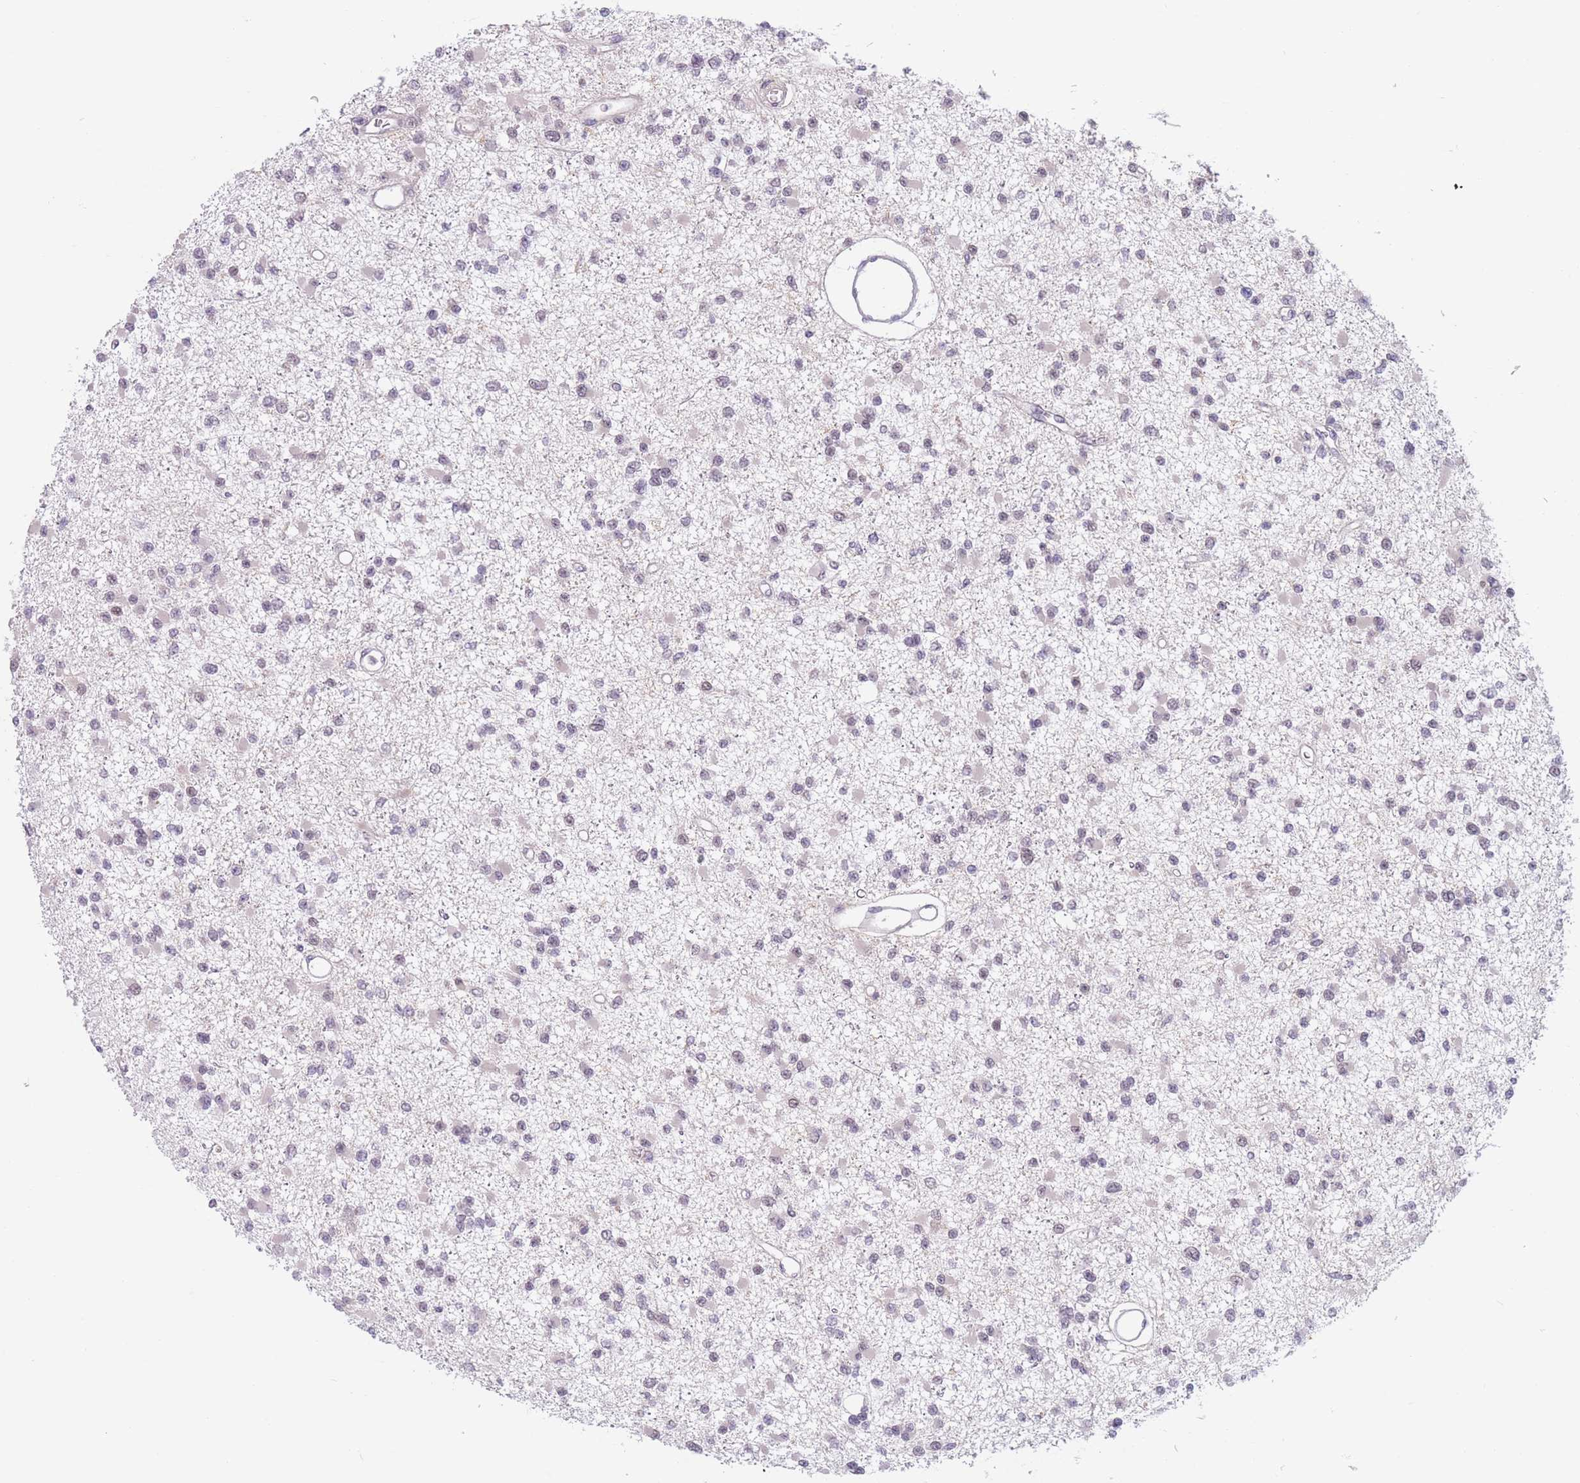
{"staining": {"intensity": "negative", "quantity": "none", "location": "none"}, "tissue": "glioma", "cell_type": "Tumor cells", "image_type": "cancer", "snomed": [{"axis": "morphology", "description": "Glioma, malignant, Low grade"}, {"axis": "topography", "description": "Brain"}], "caption": "There is no significant positivity in tumor cells of malignant glioma (low-grade).", "gene": "PODXL", "patient": {"sex": "female", "age": 22}}